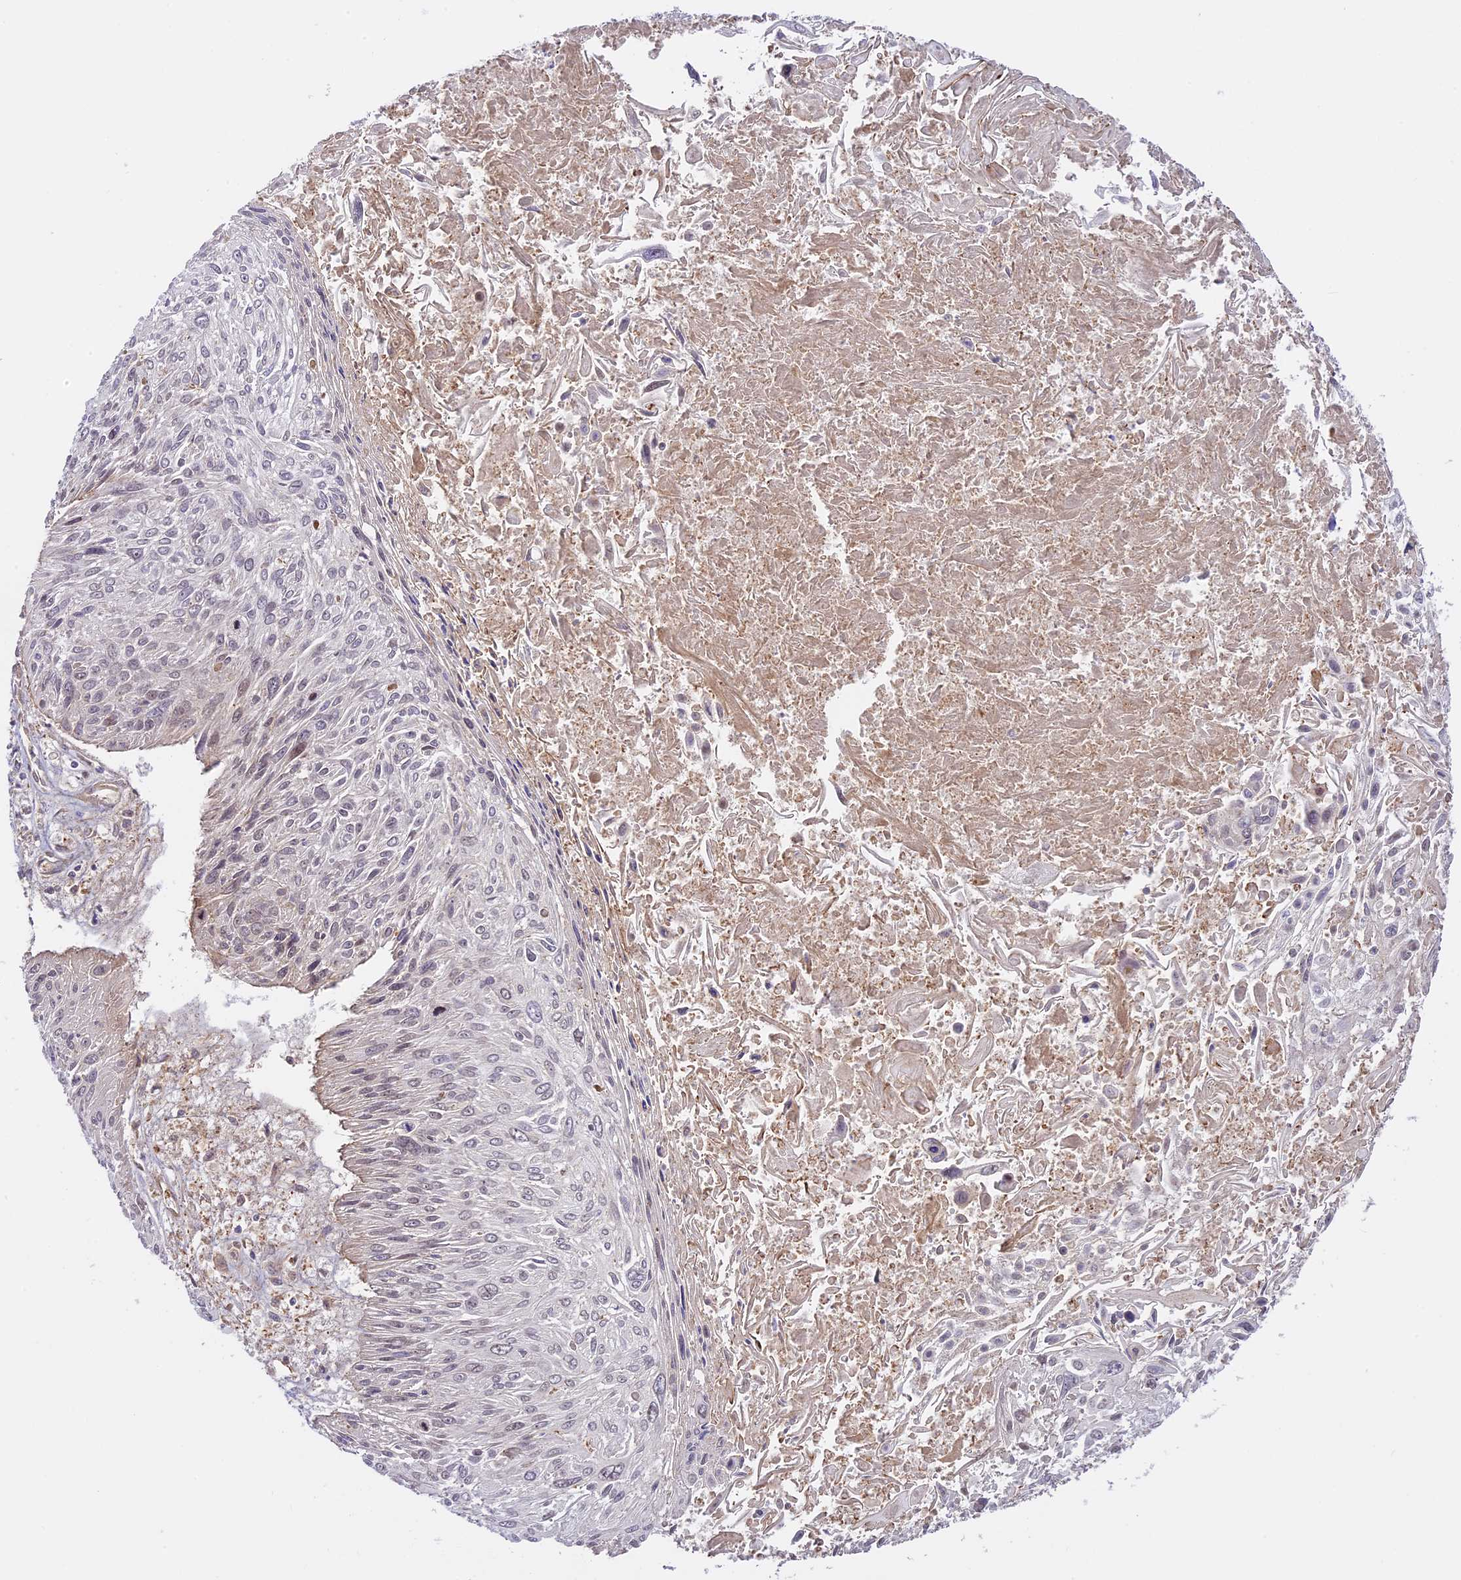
{"staining": {"intensity": "weak", "quantity": "<25%", "location": "nuclear"}, "tissue": "cervical cancer", "cell_type": "Tumor cells", "image_type": "cancer", "snomed": [{"axis": "morphology", "description": "Squamous cell carcinoma, NOS"}, {"axis": "topography", "description": "Cervix"}], "caption": "Immunohistochemistry histopathology image of squamous cell carcinoma (cervical) stained for a protein (brown), which displays no positivity in tumor cells.", "gene": "DGKH", "patient": {"sex": "female", "age": 51}}